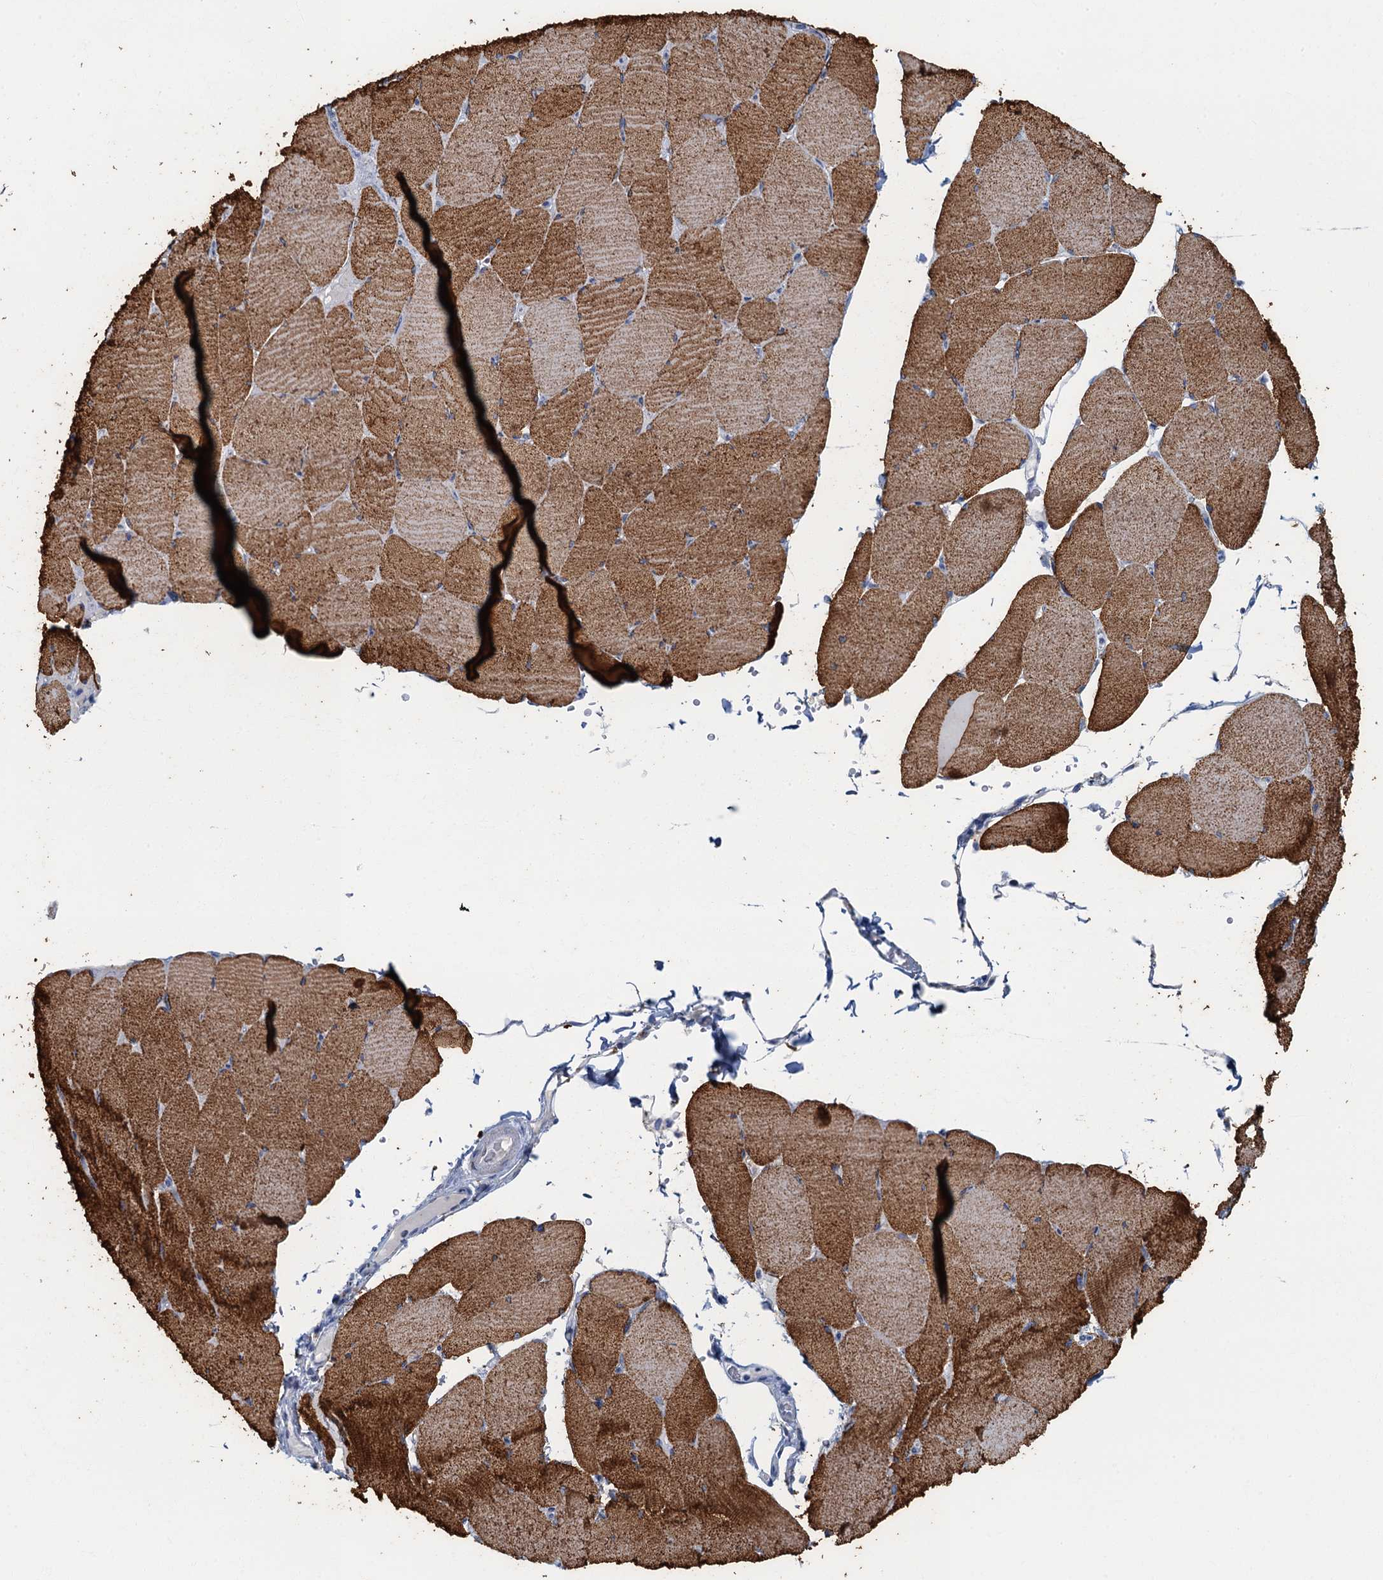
{"staining": {"intensity": "strong", "quantity": "25%-75%", "location": "cytoplasmic/membranous"}, "tissue": "skeletal muscle", "cell_type": "Myocytes", "image_type": "normal", "snomed": [{"axis": "morphology", "description": "Normal tissue, NOS"}, {"axis": "topography", "description": "Skeletal muscle"}, {"axis": "topography", "description": "Head-Neck"}], "caption": "A photomicrograph showing strong cytoplasmic/membranous expression in approximately 25%-75% of myocytes in normal skeletal muscle, as visualized by brown immunohistochemical staining.", "gene": "RAD9B", "patient": {"sex": "male", "age": 66}}